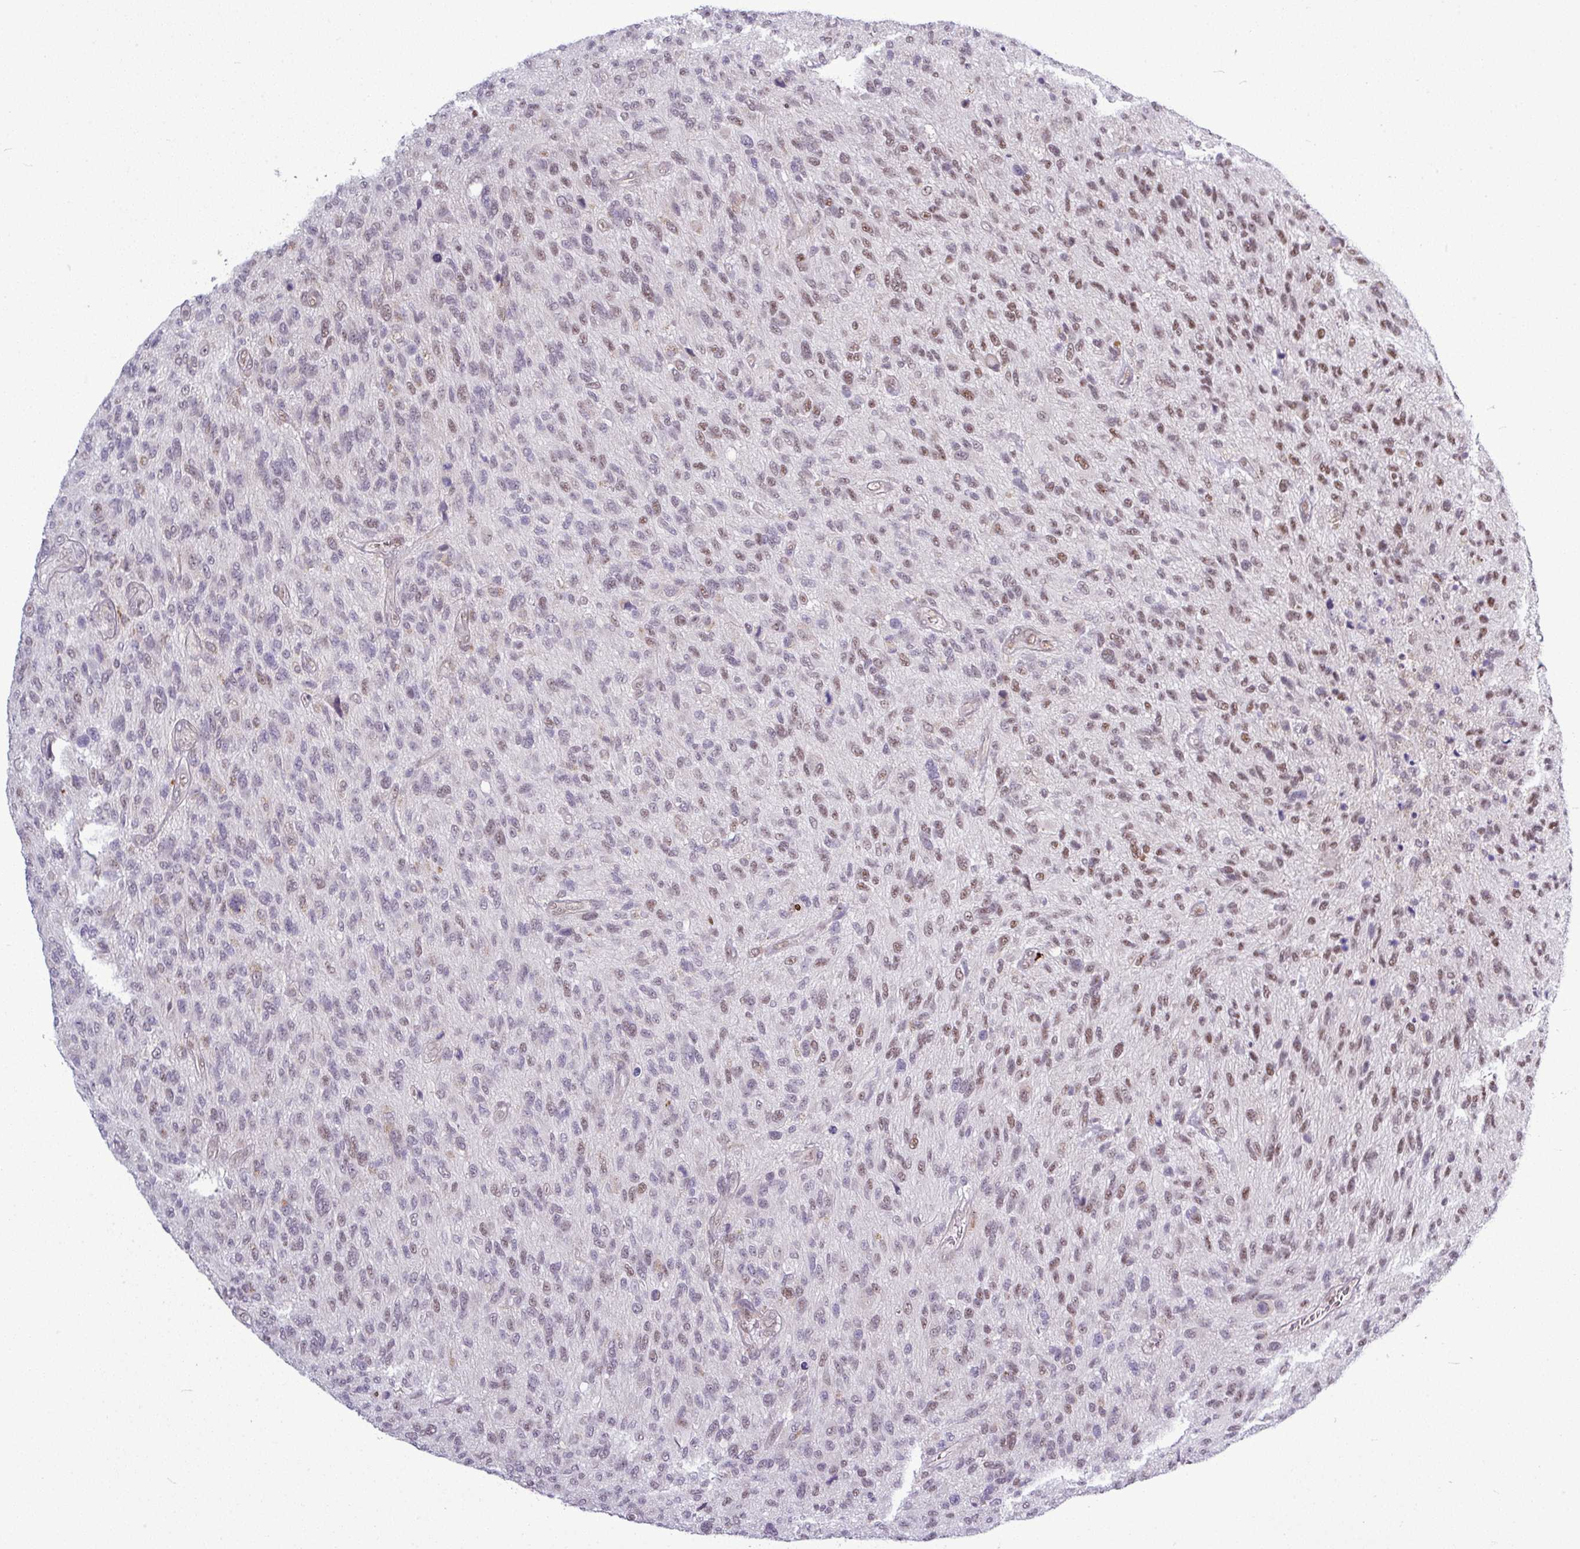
{"staining": {"intensity": "moderate", "quantity": "25%-75%", "location": "nuclear"}, "tissue": "glioma", "cell_type": "Tumor cells", "image_type": "cancer", "snomed": [{"axis": "morphology", "description": "Glioma, malignant, High grade"}, {"axis": "topography", "description": "Brain"}], "caption": "Immunohistochemical staining of glioma exhibits medium levels of moderate nuclear staining in approximately 25%-75% of tumor cells.", "gene": "ZNF217", "patient": {"sex": "male", "age": 47}}